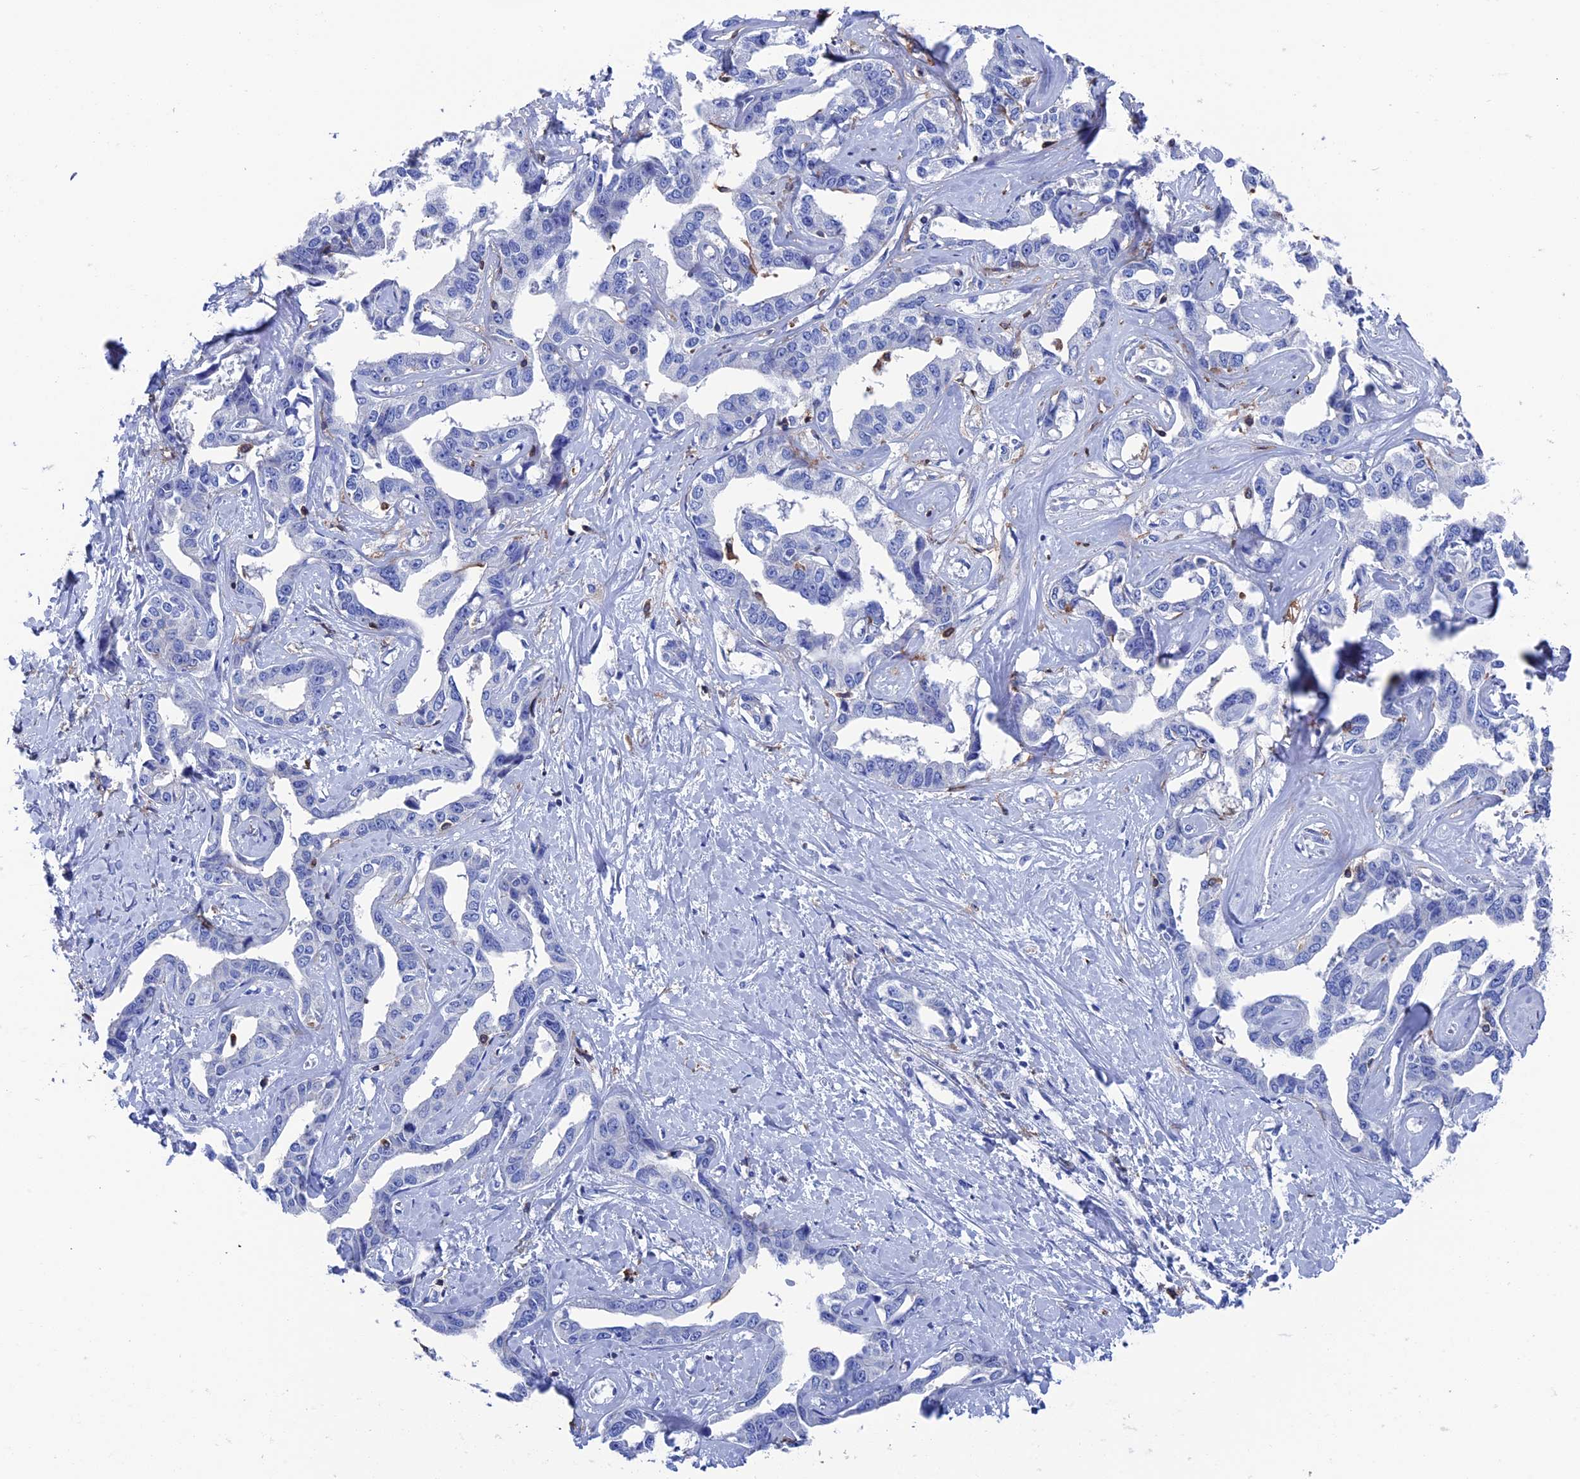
{"staining": {"intensity": "negative", "quantity": "none", "location": "none"}, "tissue": "liver cancer", "cell_type": "Tumor cells", "image_type": "cancer", "snomed": [{"axis": "morphology", "description": "Cholangiocarcinoma"}, {"axis": "topography", "description": "Liver"}], "caption": "The immunohistochemistry (IHC) micrograph has no significant expression in tumor cells of liver cancer (cholangiocarcinoma) tissue.", "gene": "TYROBP", "patient": {"sex": "male", "age": 59}}